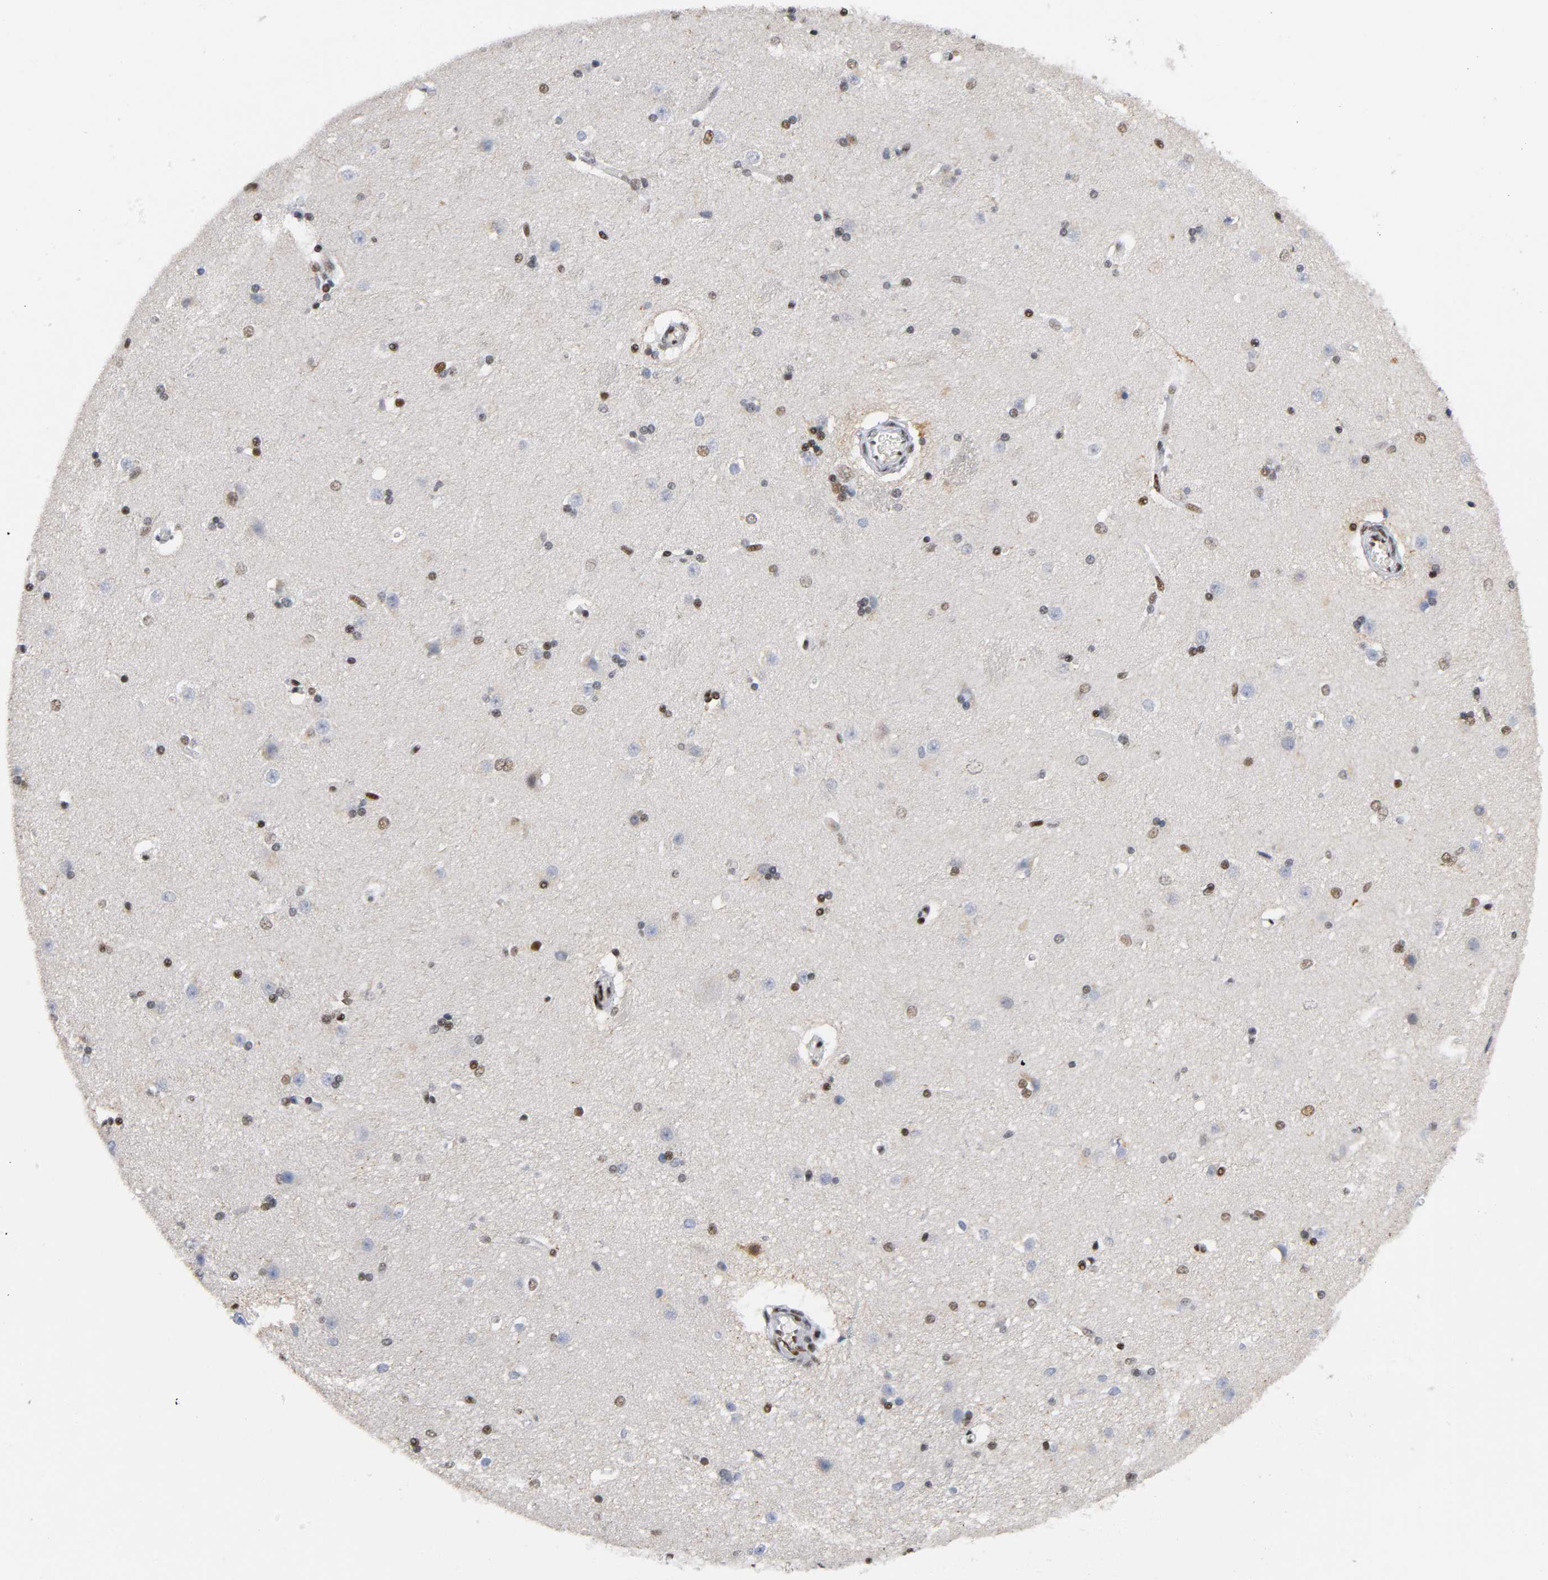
{"staining": {"intensity": "moderate", "quantity": ">75%", "location": "nuclear"}, "tissue": "caudate", "cell_type": "Glial cells", "image_type": "normal", "snomed": [{"axis": "morphology", "description": "Normal tissue, NOS"}, {"axis": "topography", "description": "Lateral ventricle wall"}], "caption": "Immunohistochemistry (IHC) photomicrograph of normal caudate stained for a protein (brown), which displays medium levels of moderate nuclear staining in approximately >75% of glial cells.", "gene": "CREBBP", "patient": {"sex": "female", "age": 19}}